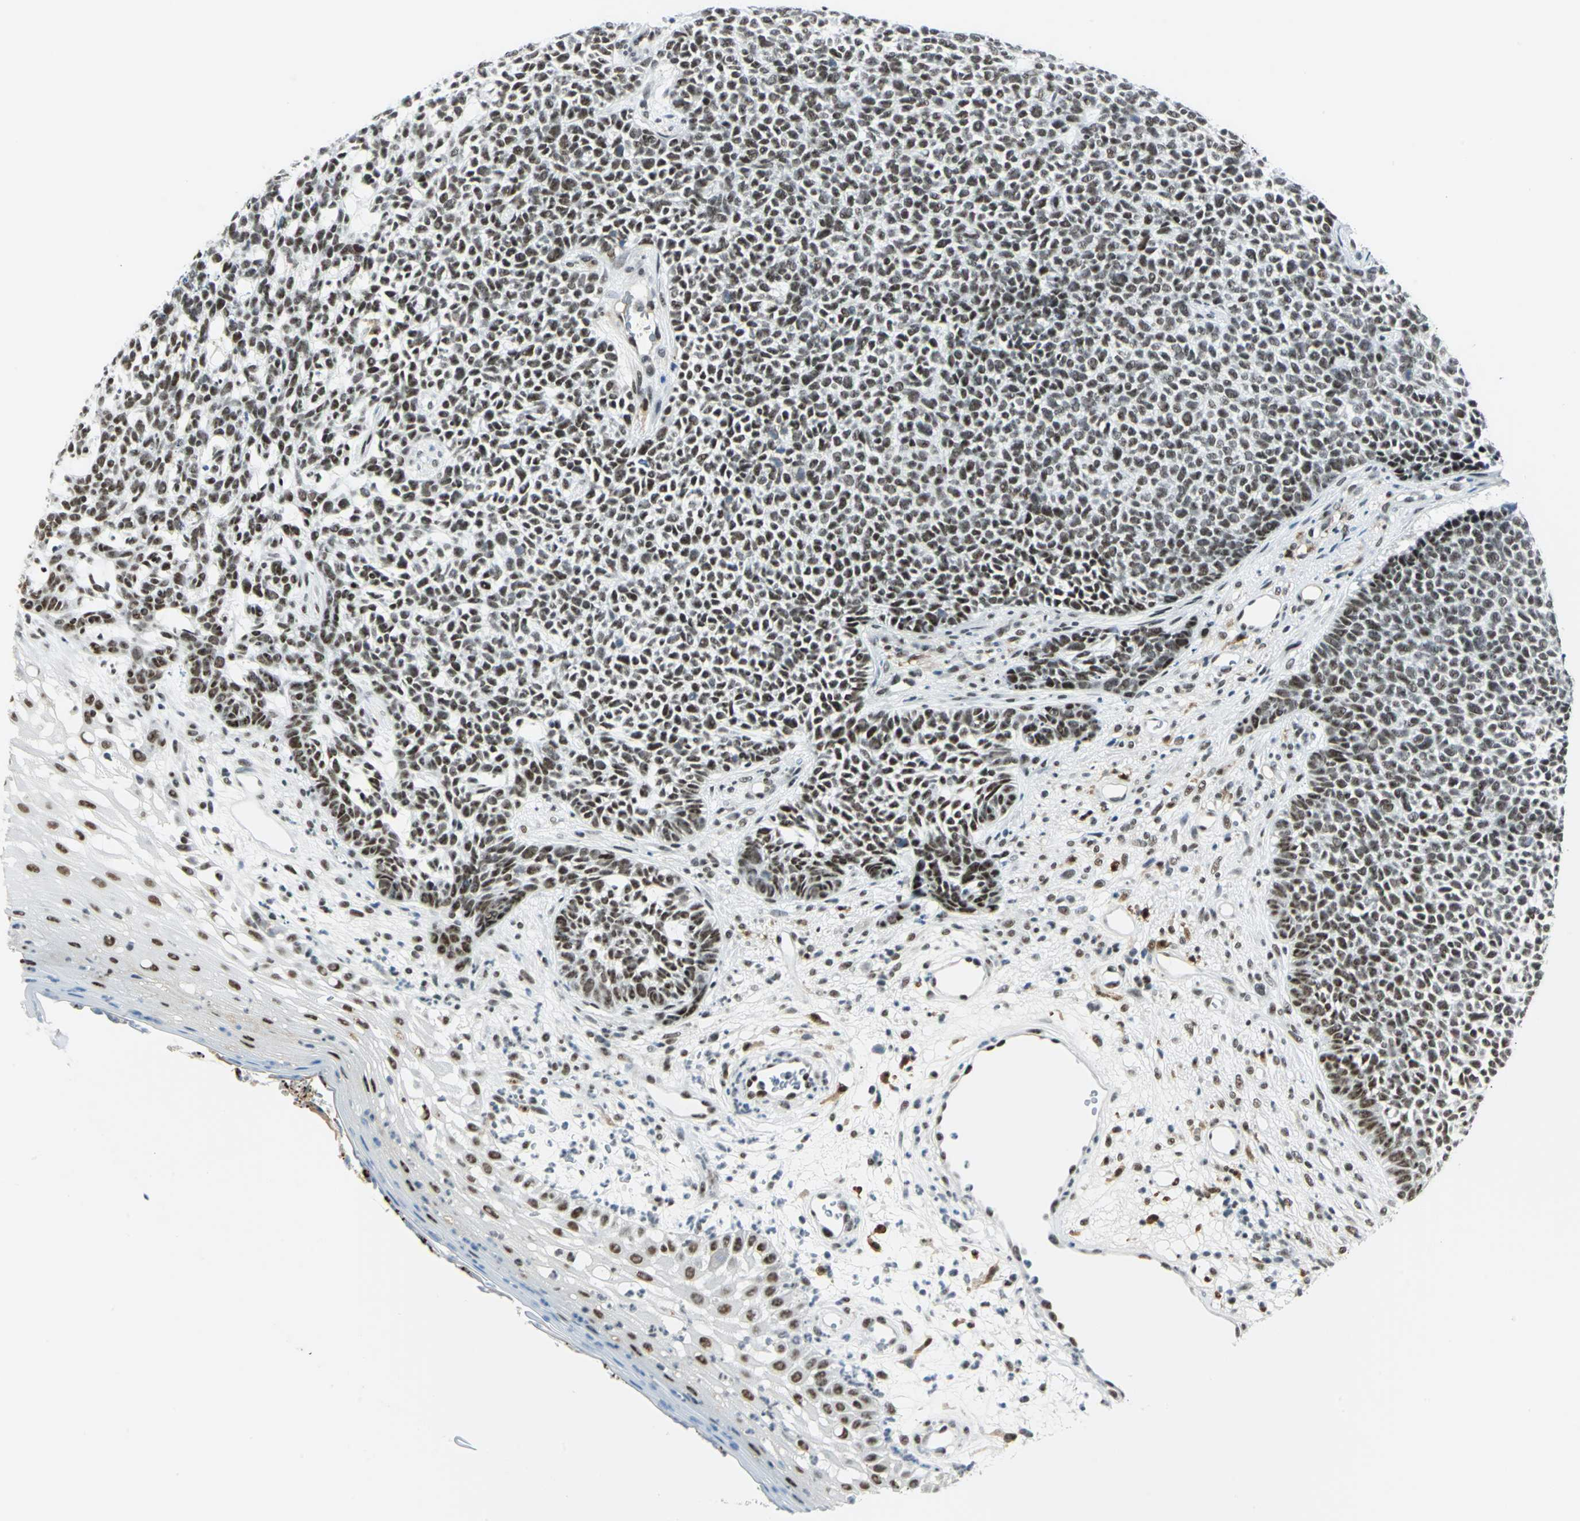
{"staining": {"intensity": "weak", "quantity": ">75%", "location": "nuclear"}, "tissue": "skin cancer", "cell_type": "Tumor cells", "image_type": "cancer", "snomed": [{"axis": "morphology", "description": "Basal cell carcinoma"}, {"axis": "topography", "description": "Skin"}], "caption": "IHC photomicrograph of neoplastic tissue: skin basal cell carcinoma stained using immunohistochemistry reveals low levels of weak protein expression localized specifically in the nuclear of tumor cells, appearing as a nuclear brown color.", "gene": "MTMR10", "patient": {"sex": "female", "age": 84}}